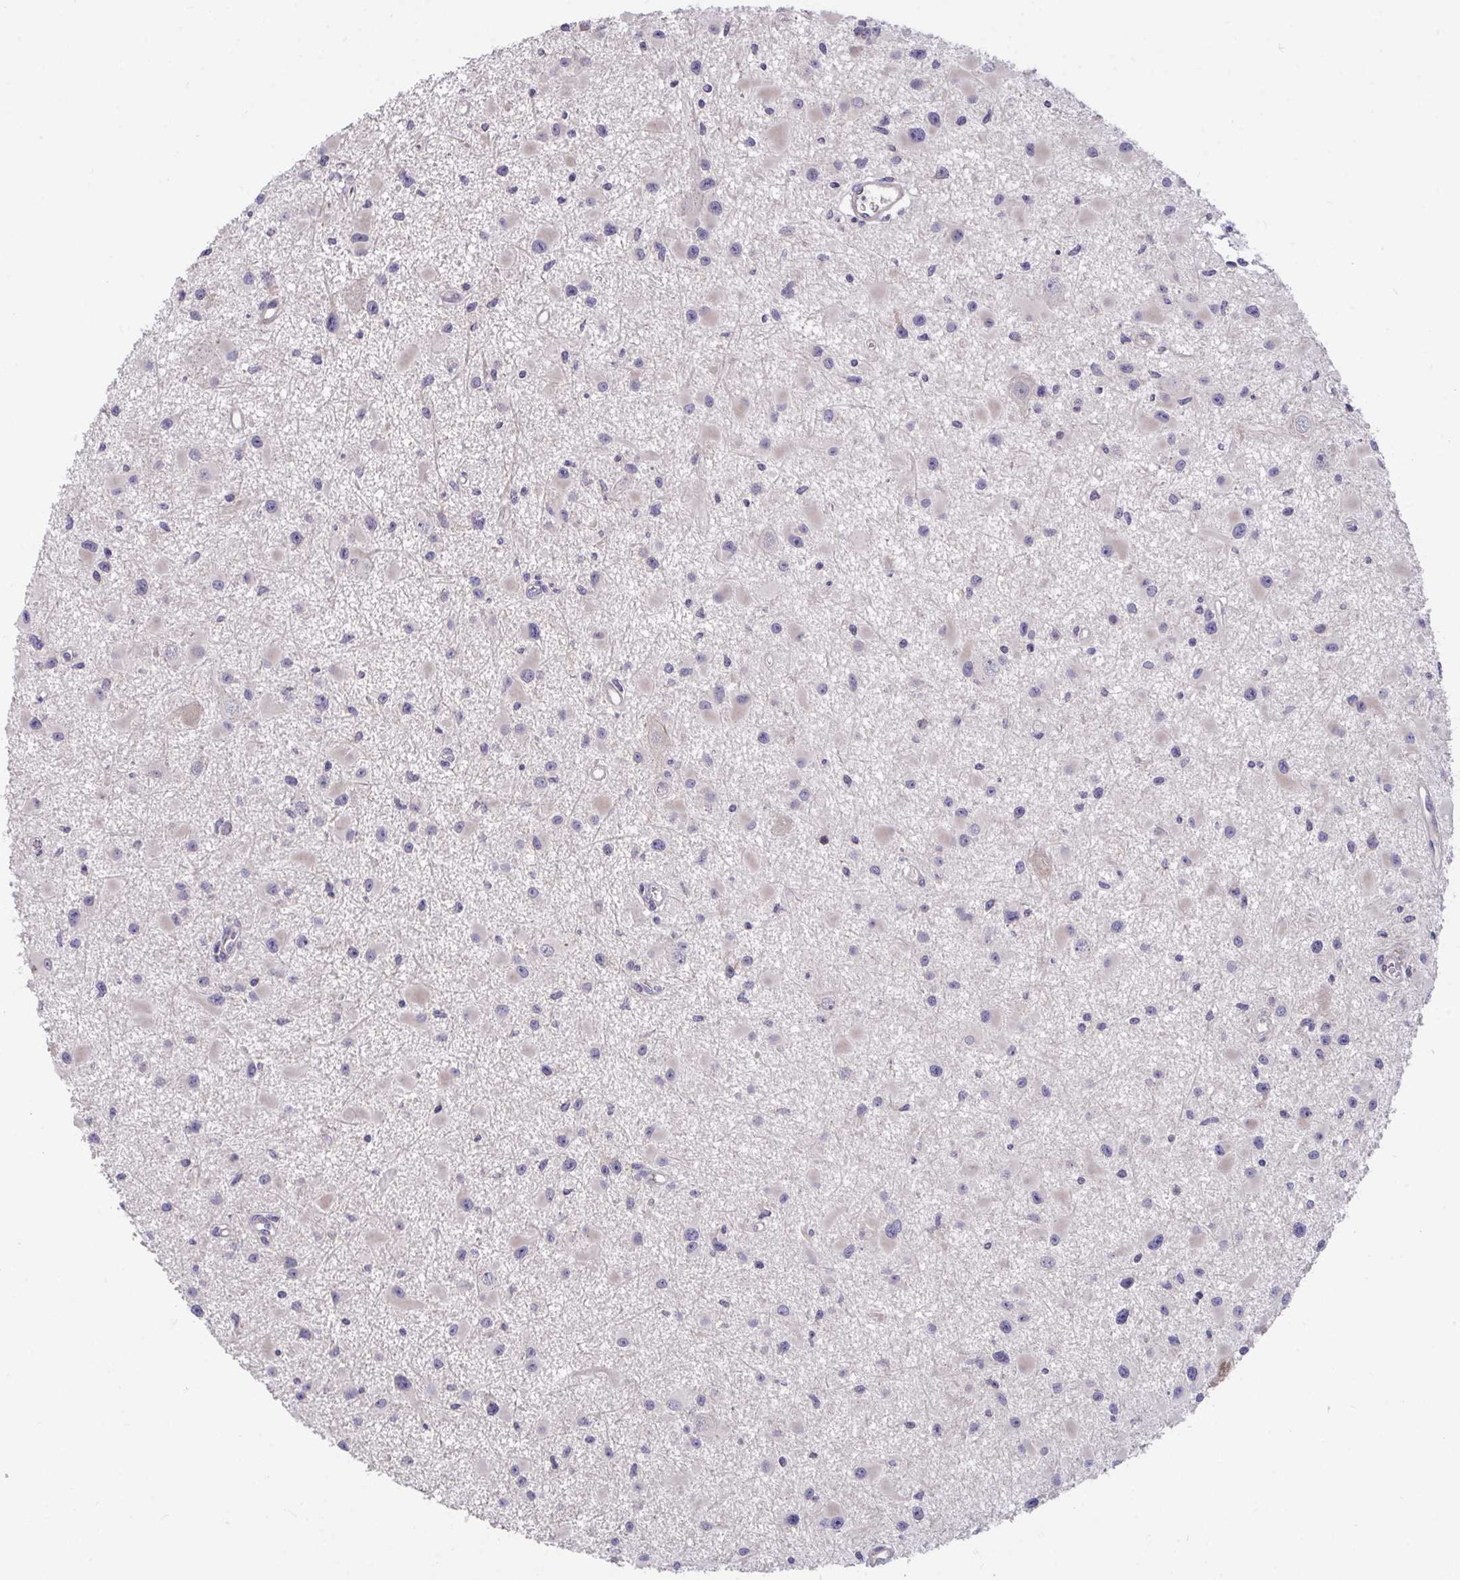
{"staining": {"intensity": "negative", "quantity": "none", "location": "none"}, "tissue": "glioma", "cell_type": "Tumor cells", "image_type": "cancer", "snomed": [{"axis": "morphology", "description": "Glioma, malignant, High grade"}, {"axis": "topography", "description": "Brain"}], "caption": "This is a histopathology image of immunohistochemistry staining of malignant high-grade glioma, which shows no expression in tumor cells.", "gene": "SUSD4", "patient": {"sex": "male", "age": 54}}